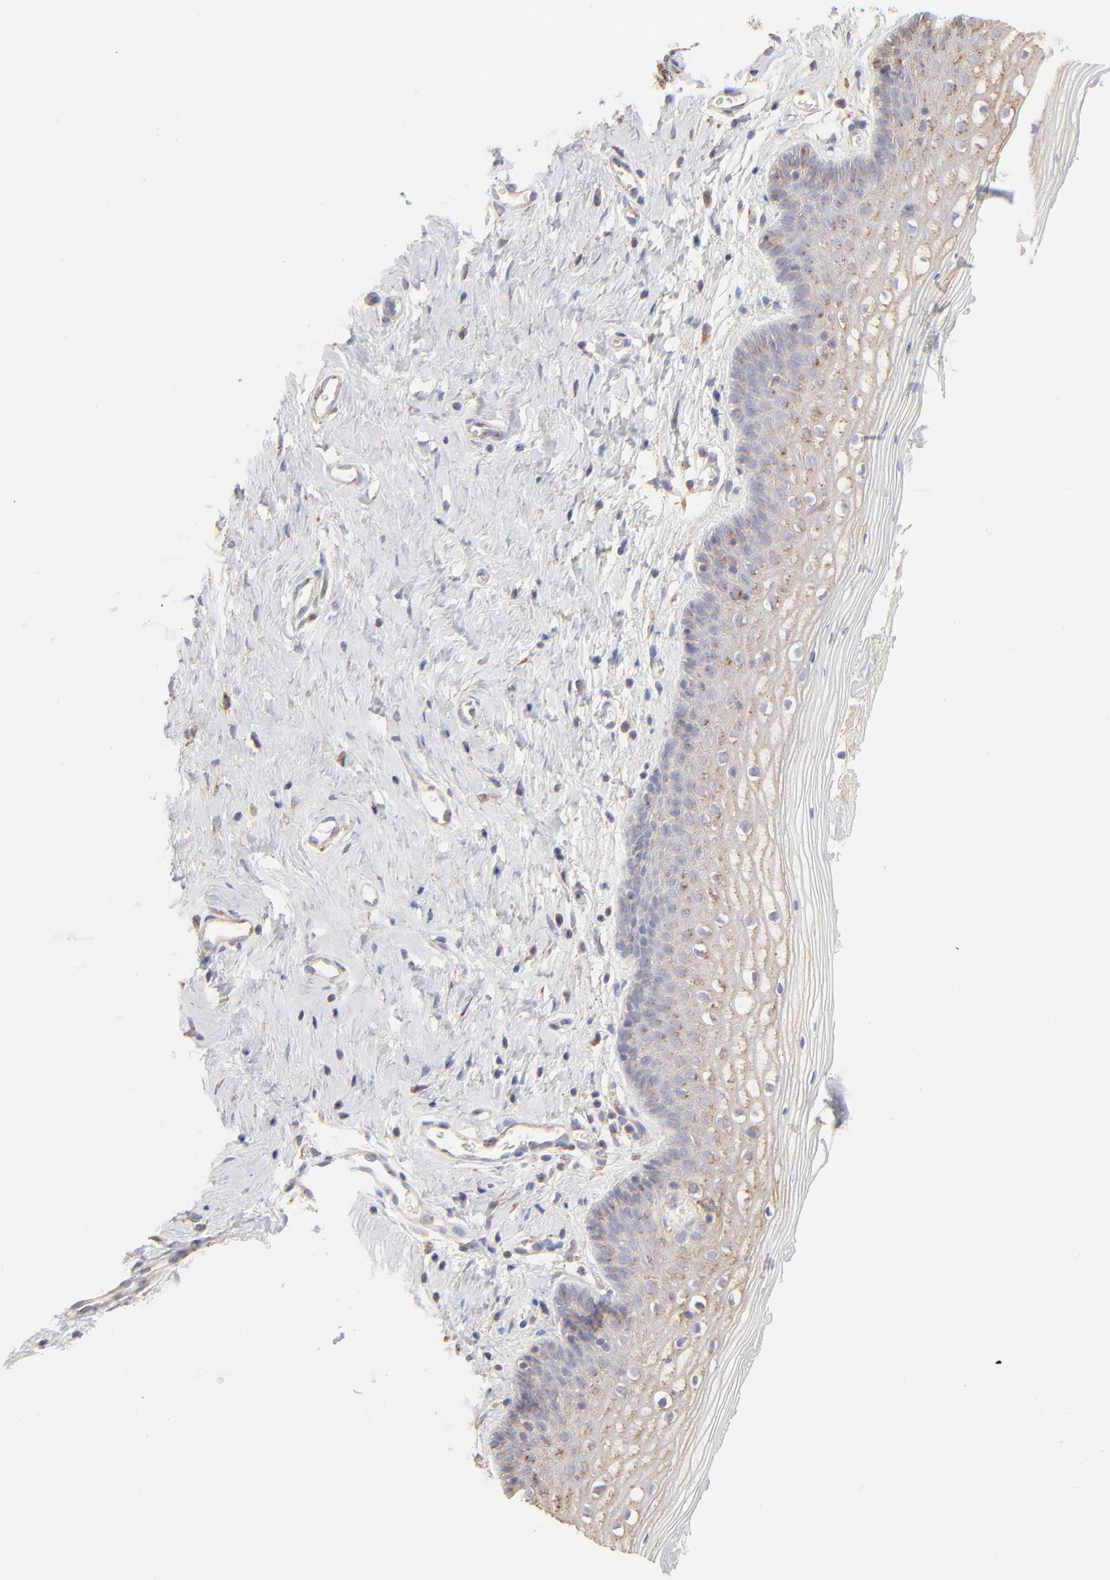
{"staining": {"intensity": "moderate", "quantity": "25%-75%", "location": "cytoplasmic/membranous"}, "tissue": "vagina", "cell_type": "Squamous epithelial cells", "image_type": "normal", "snomed": [{"axis": "morphology", "description": "Normal tissue, NOS"}, {"axis": "topography", "description": "Vagina"}], "caption": "Squamous epithelial cells exhibit medium levels of moderate cytoplasmic/membranous staining in about 25%-75% of cells in normal human vagina. (DAB (3,3'-diaminobenzidine) = brown stain, brightfield microscopy at high magnification).", "gene": "CLTB", "patient": {"sex": "female", "age": 46}}